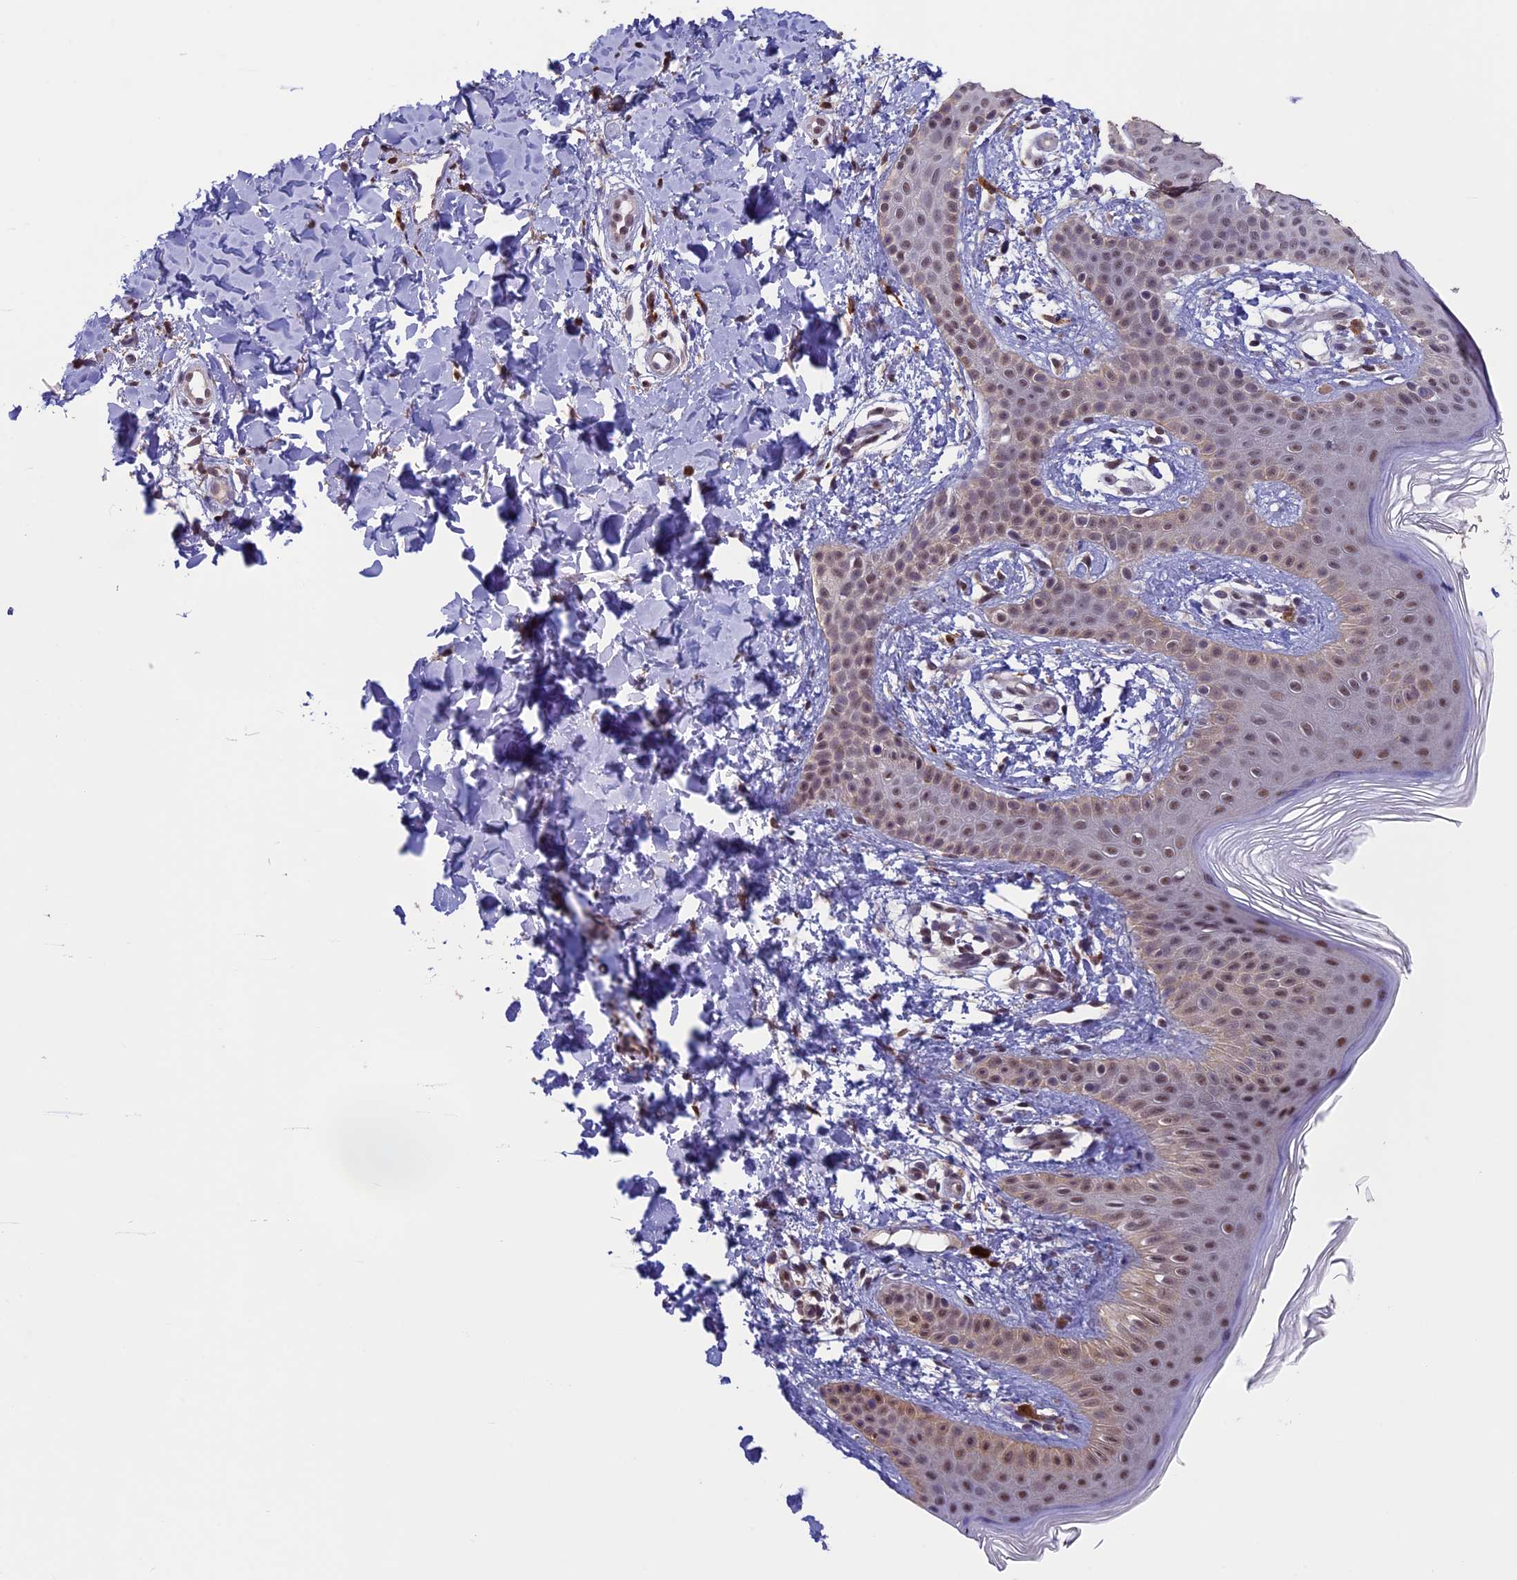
{"staining": {"intensity": "moderate", "quantity": ">75%", "location": "nuclear"}, "tissue": "skin", "cell_type": "Fibroblasts", "image_type": "normal", "snomed": [{"axis": "morphology", "description": "Normal tissue, NOS"}, {"axis": "topography", "description": "Skin"}], "caption": "A brown stain shows moderate nuclear positivity of a protein in fibroblasts of benign skin. (Brightfield microscopy of DAB IHC at high magnification).", "gene": "RNF40", "patient": {"sex": "male", "age": 36}}